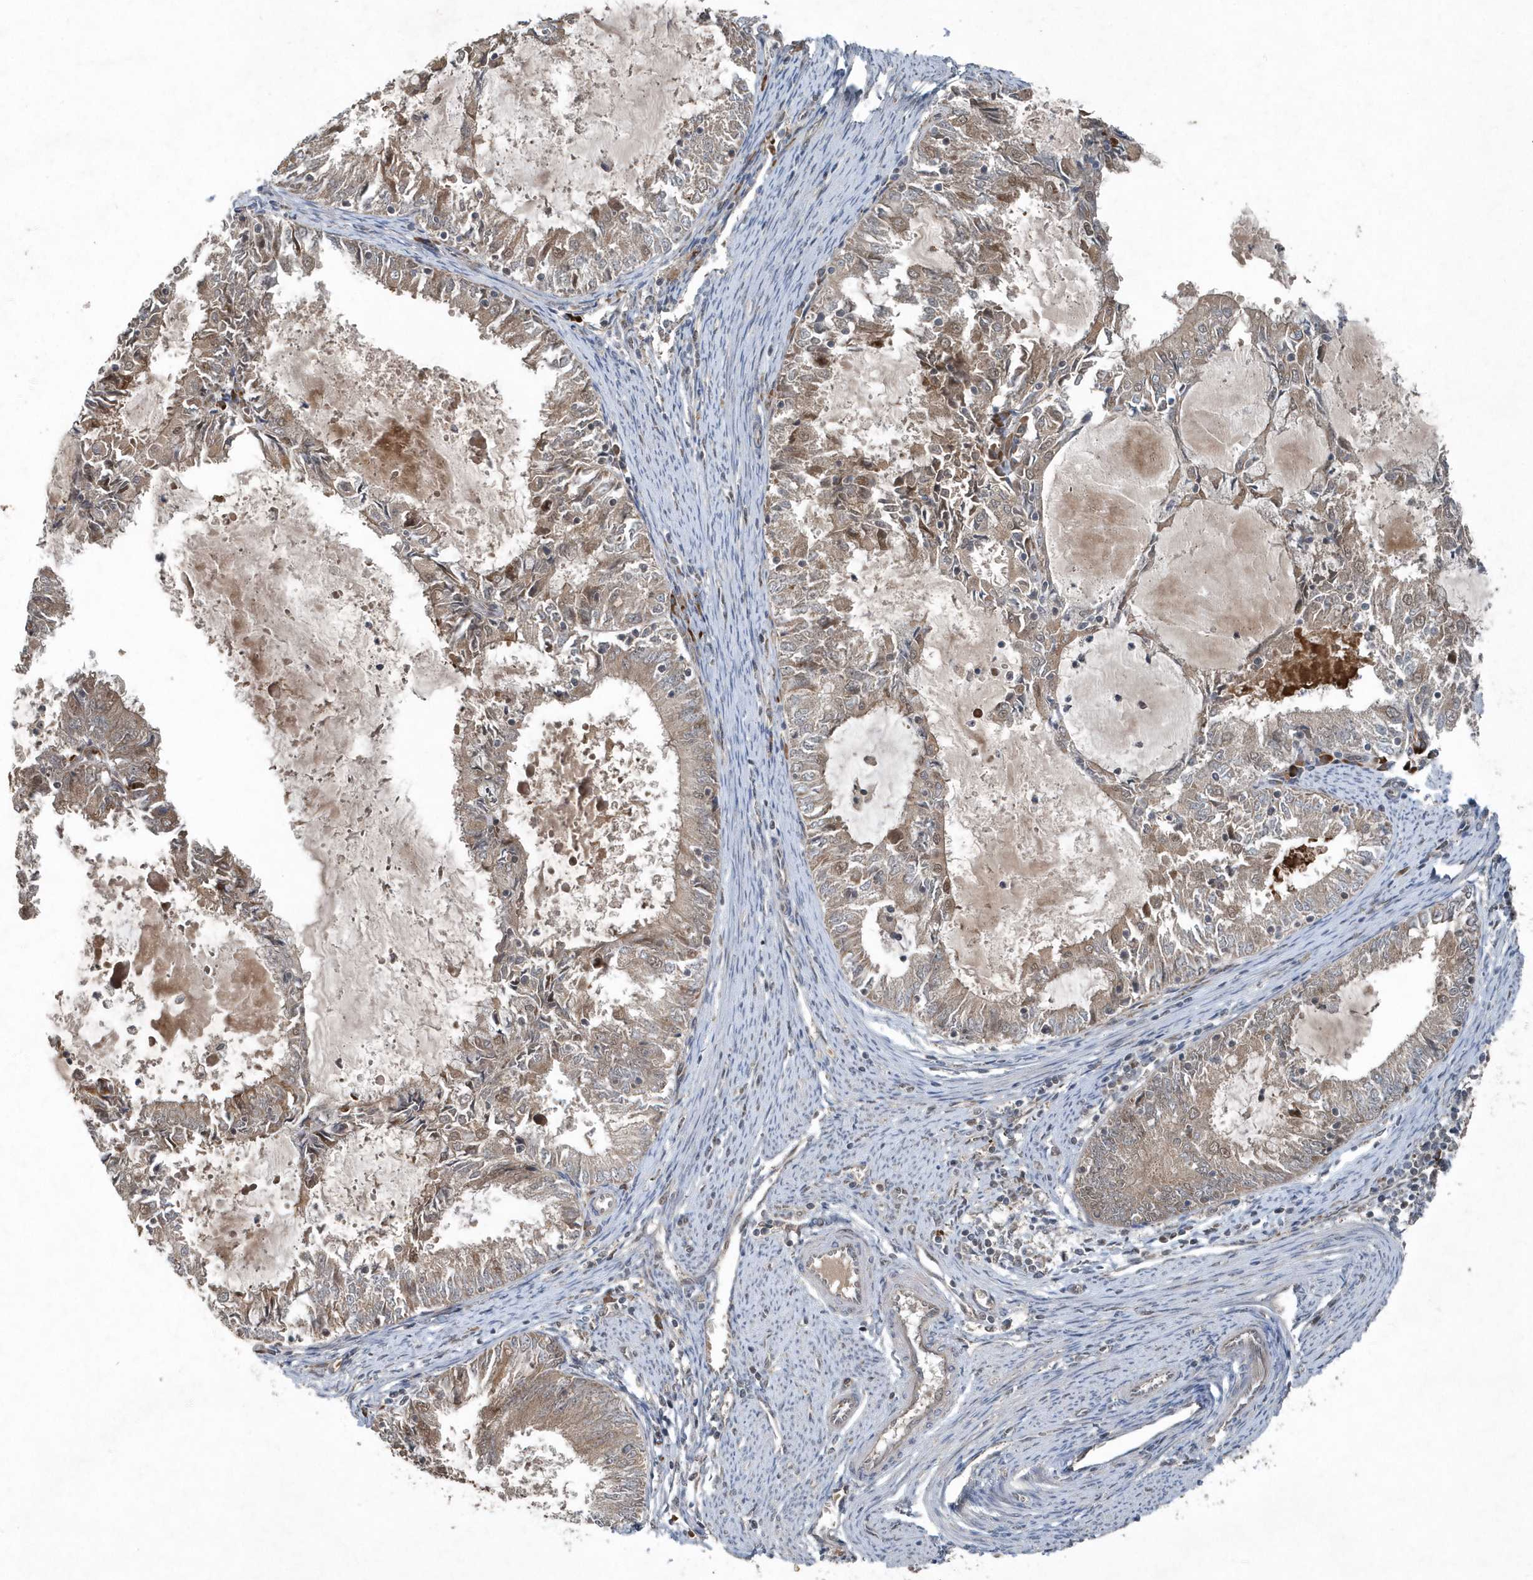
{"staining": {"intensity": "weak", "quantity": "25%-75%", "location": "cytoplasmic/membranous"}, "tissue": "endometrial cancer", "cell_type": "Tumor cells", "image_type": "cancer", "snomed": [{"axis": "morphology", "description": "Adenocarcinoma, NOS"}, {"axis": "topography", "description": "Endometrium"}], "caption": "Endometrial adenocarcinoma stained for a protein (brown) reveals weak cytoplasmic/membranous positive expression in approximately 25%-75% of tumor cells.", "gene": "QTRT2", "patient": {"sex": "female", "age": 57}}